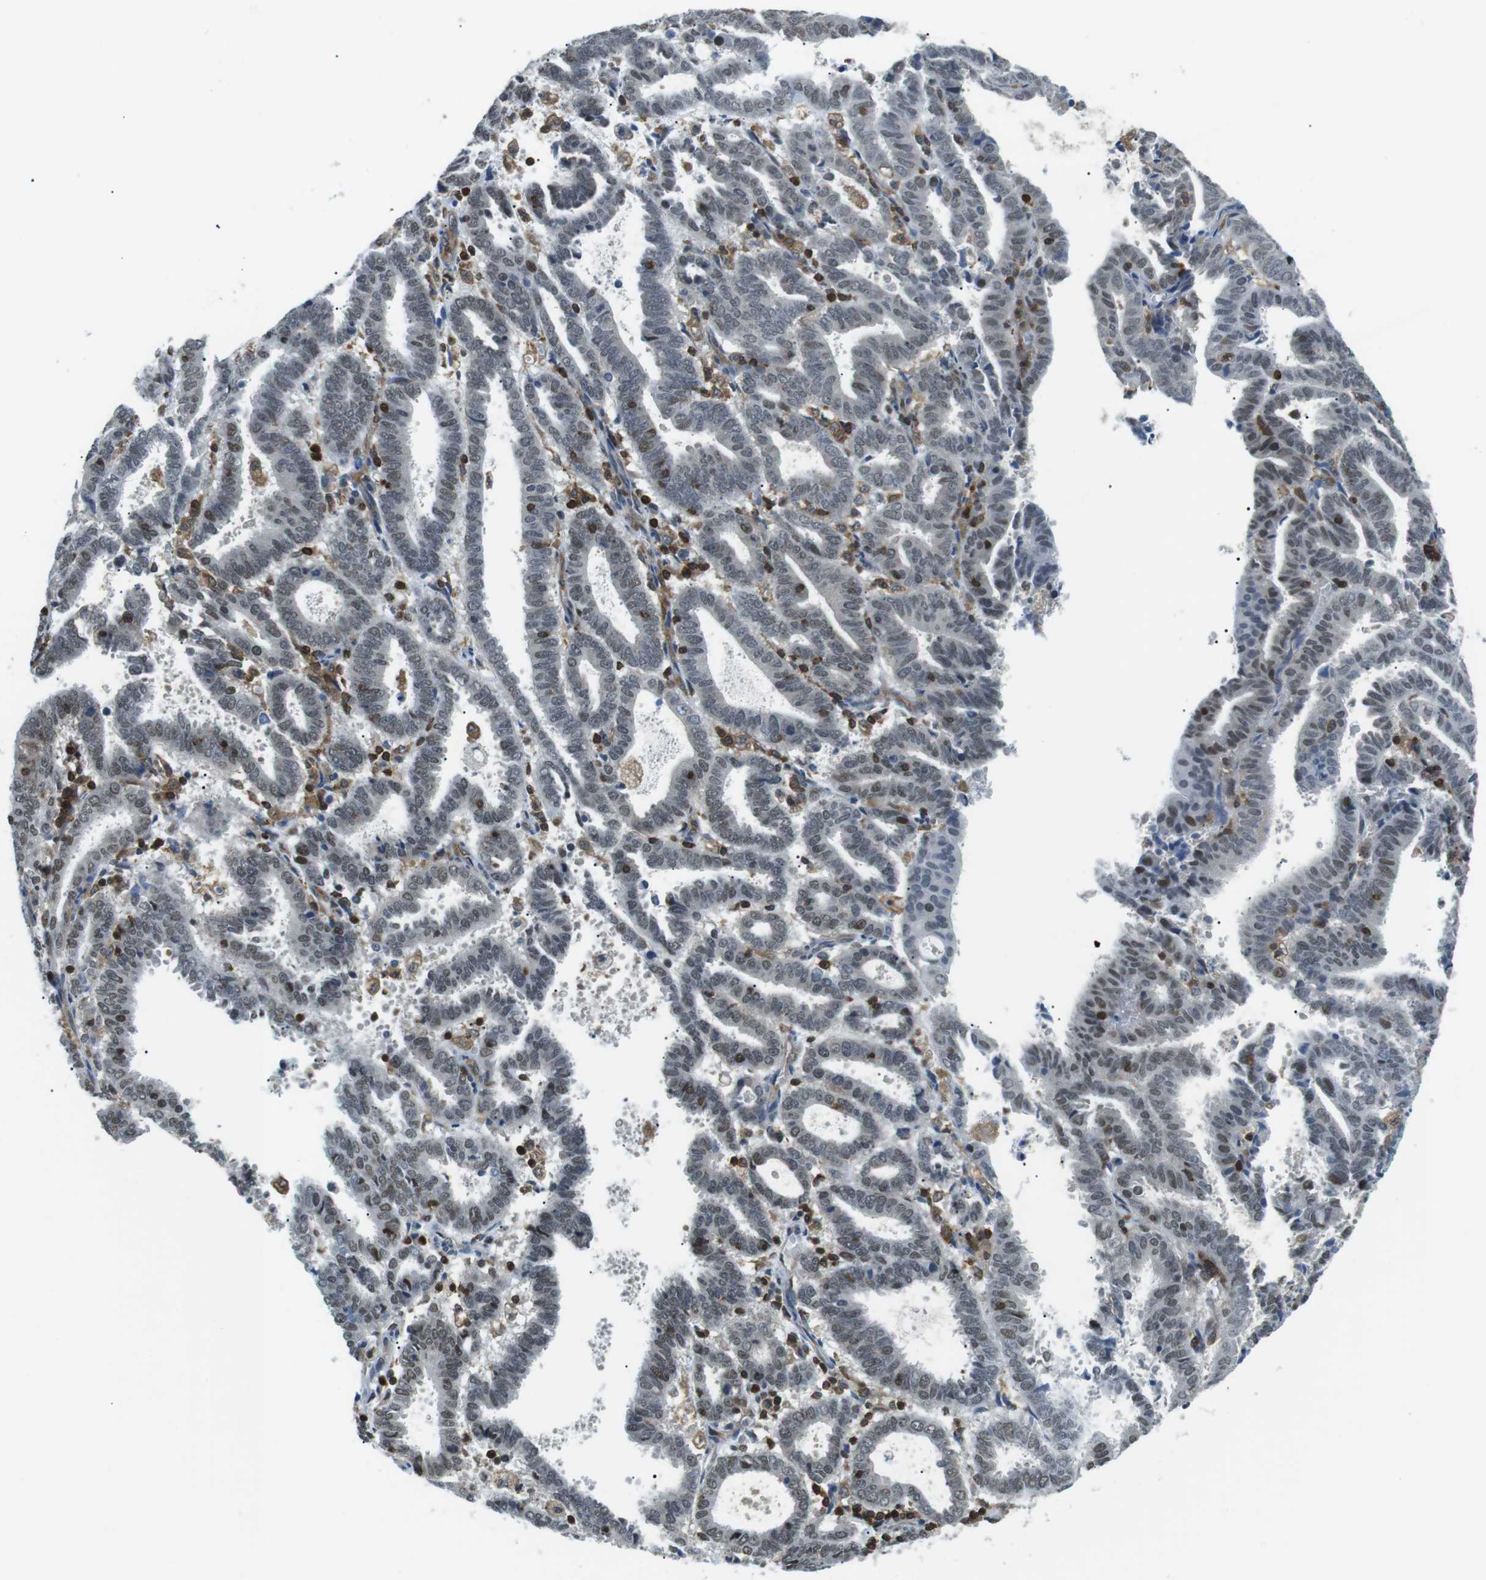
{"staining": {"intensity": "weak", "quantity": "<25%", "location": "nuclear"}, "tissue": "endometrial cancer", "cell_type": "Tumor cells", "image_type": "cancer", "snomed": [{"axis": "morphology", "description": "Adenocarcinoma, NOS"}, {"axis": "topography", "description": "Uterus"}], "caption": "Adenocarcinoma (endometrial) stained for a protein using IHC reveals no positivity tumor cells.", "gene": "STK10", "patient": {"sex": "female", "age": 83}}